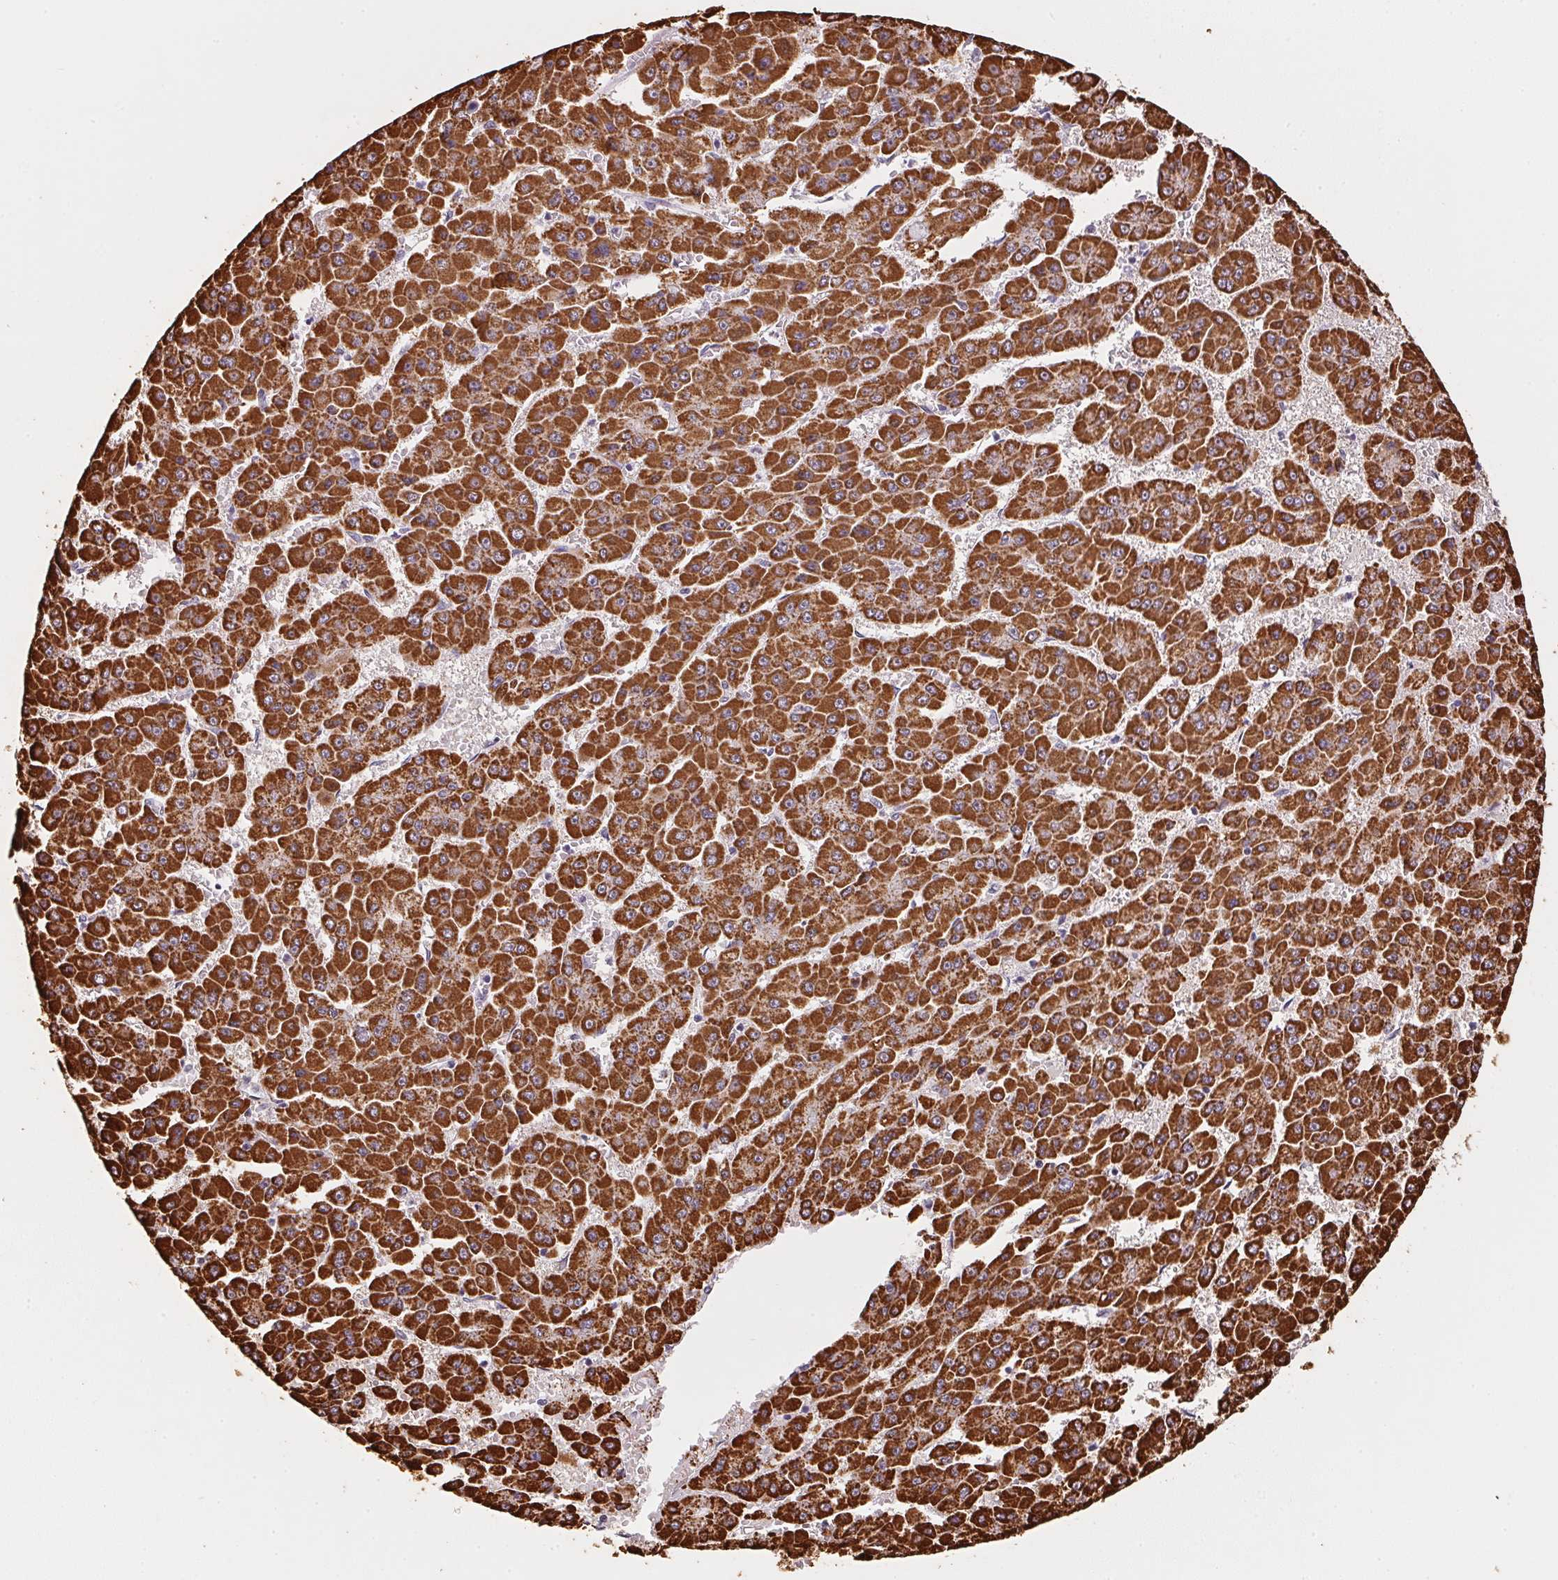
{"staining": {"intensity": "strong", "quantity": ">75%", "location": "cytoplasmic/membranous"}, "tissue": "liver cancer", "cell_type": "Tumor cells", "image_type": "cancer", "snomed": [{"axis": "morphology", "description": "Carcinoma, Hepatocellular, NOS"}, {"axis": "topography", "description": "Liver"}], "caption": "The histopathology image reveals immunohistochemical staining of liver cancer (hepatocellular carcinoma). There is strong cytoplasmic/membranous staining is appreciated in about >75% of tumor cells.", "gene": "SC5D", "patient": {"sex": "male", "age": 78}}